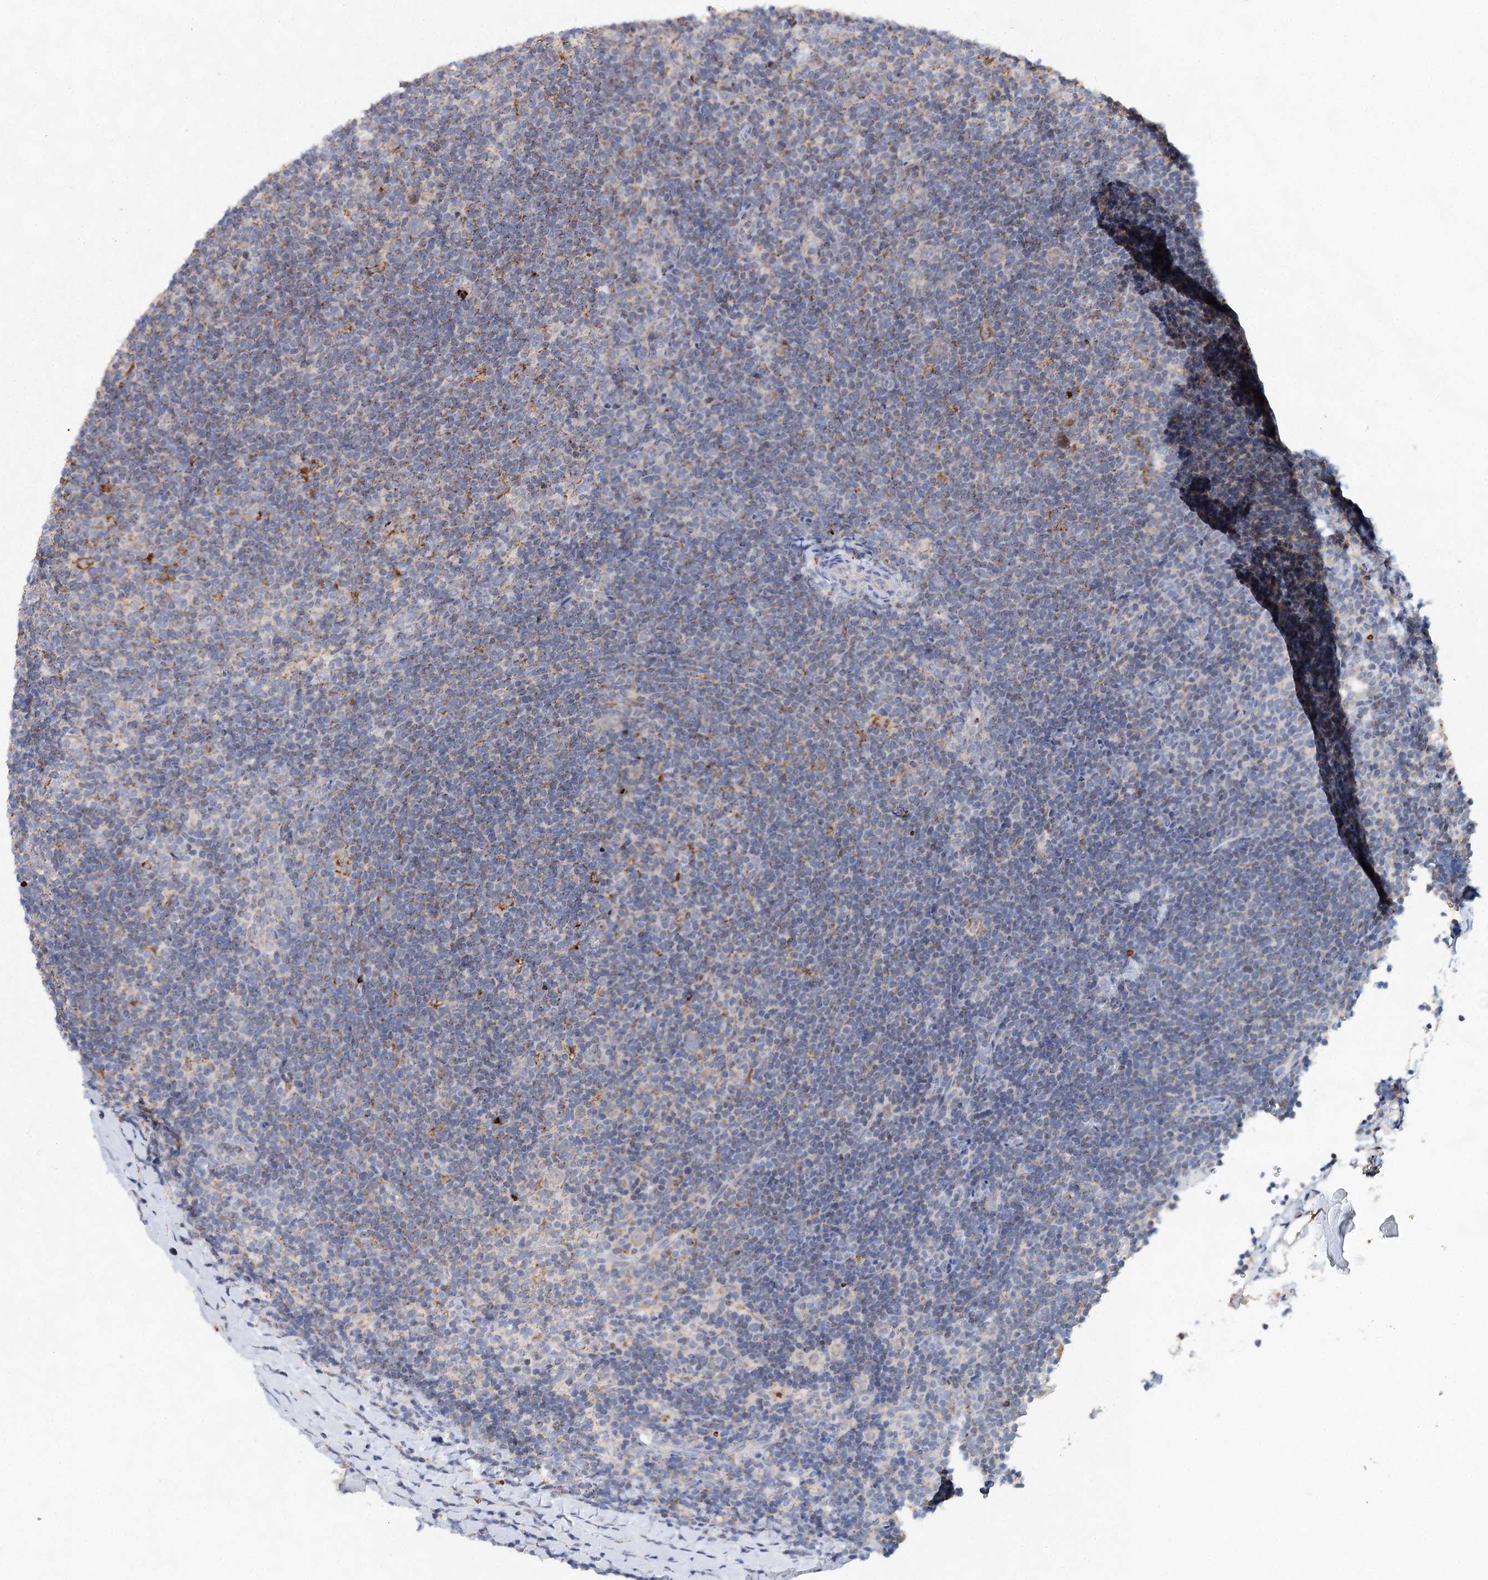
{"staining": {"intensity": "moderate", "quantity": "<25%", "location": "cytoplasmic/membranous"}, "tissue": "lymphoma", "cell_type": "Tumor cells", "image_type": "cancer", "snomed": [{"axis": "morphology", "description": "Hodgkin's disease, NOS"}, {"axis": "topography", "description": "Lymph node"}], "caption": "Protein staining of lymphoma tissue demonstrates moderate cytoplasmic/membranous positivity in about <25% of tumor cells.", "gene": "XPO6", "patient": {"sex": "female", "age": 57}}